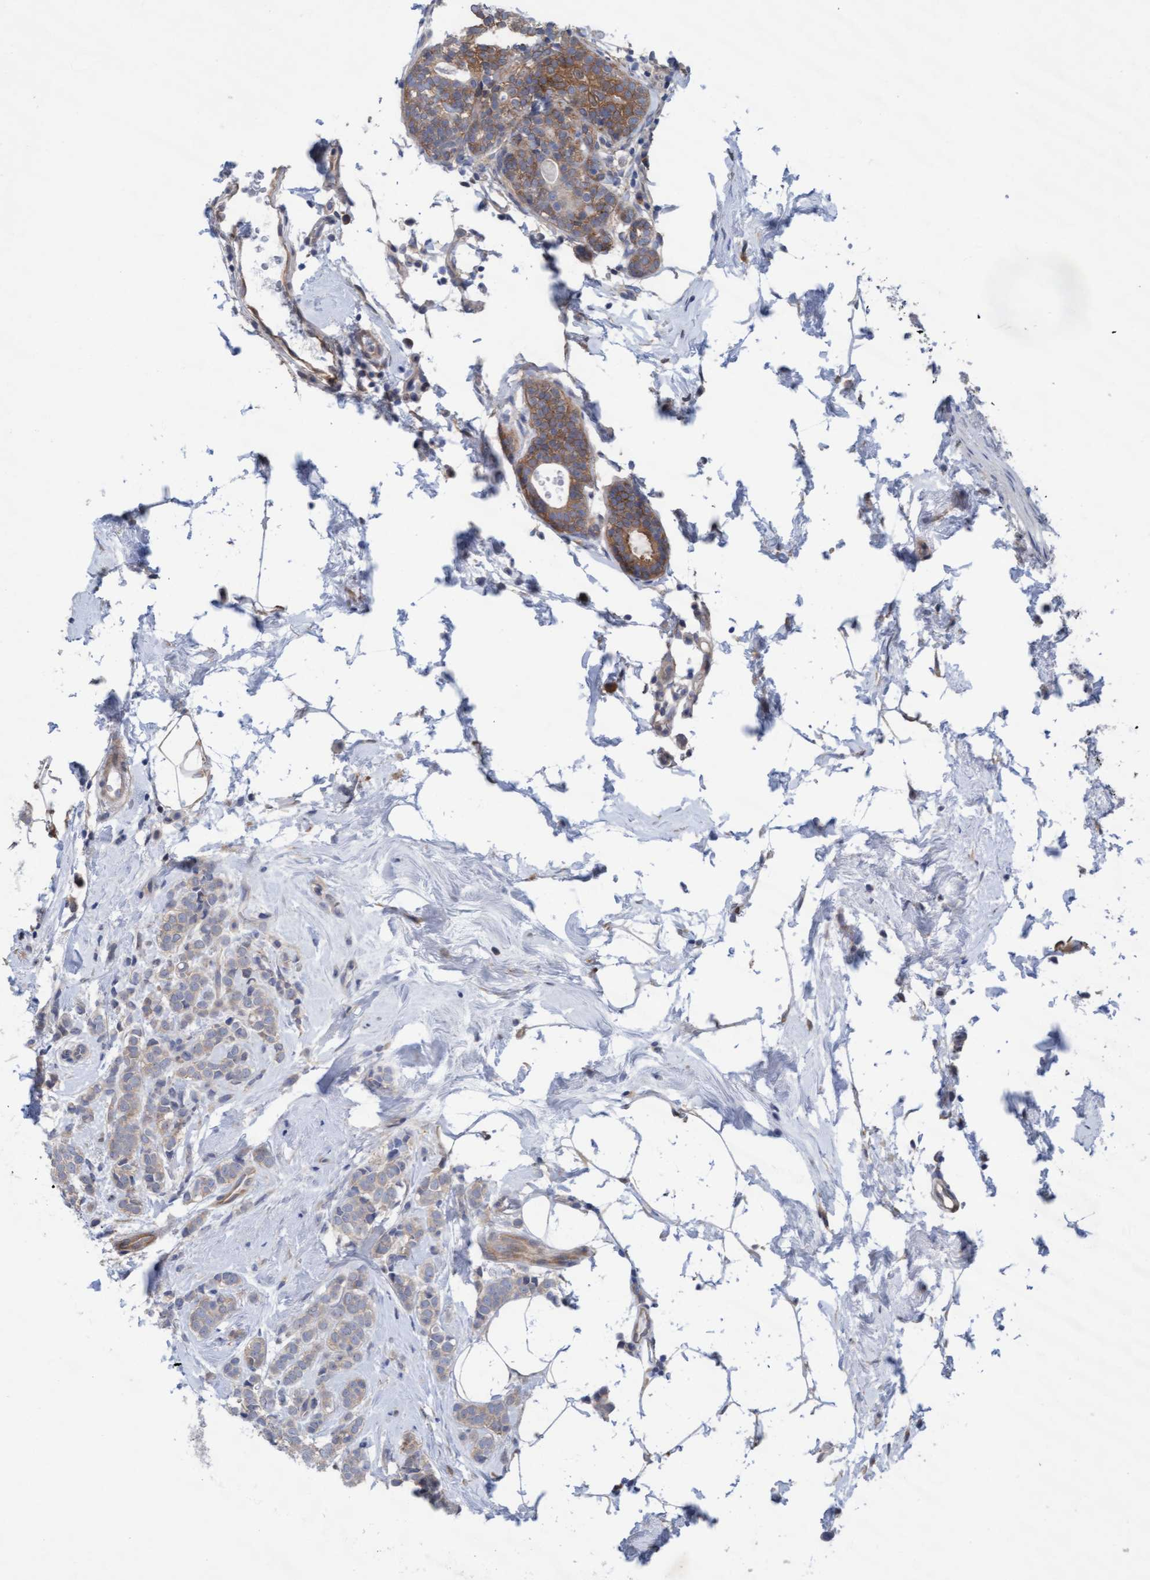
{"staining": {"intensity": "moderate", "quantity": "25%-75%", "location": "cytoplasmic/membranous"}, "tissue": "breast cancer", "cell_type": "Tumor cells", "image_type": "cancer", "snomed": [{"axis": "morphology", "description": "Lobular carcinoma"}, {"axis": "topography", "description": "Breast"}], "caption": "Brown immunohistochemical staining in human lobular carcinoma (breast) exhibits moderate cytoplasmic/membranous expression in approximately 25%-75% of tumor cells.", "gene": "PLCD1", "patient": {"sex": "female", "age": 50}}